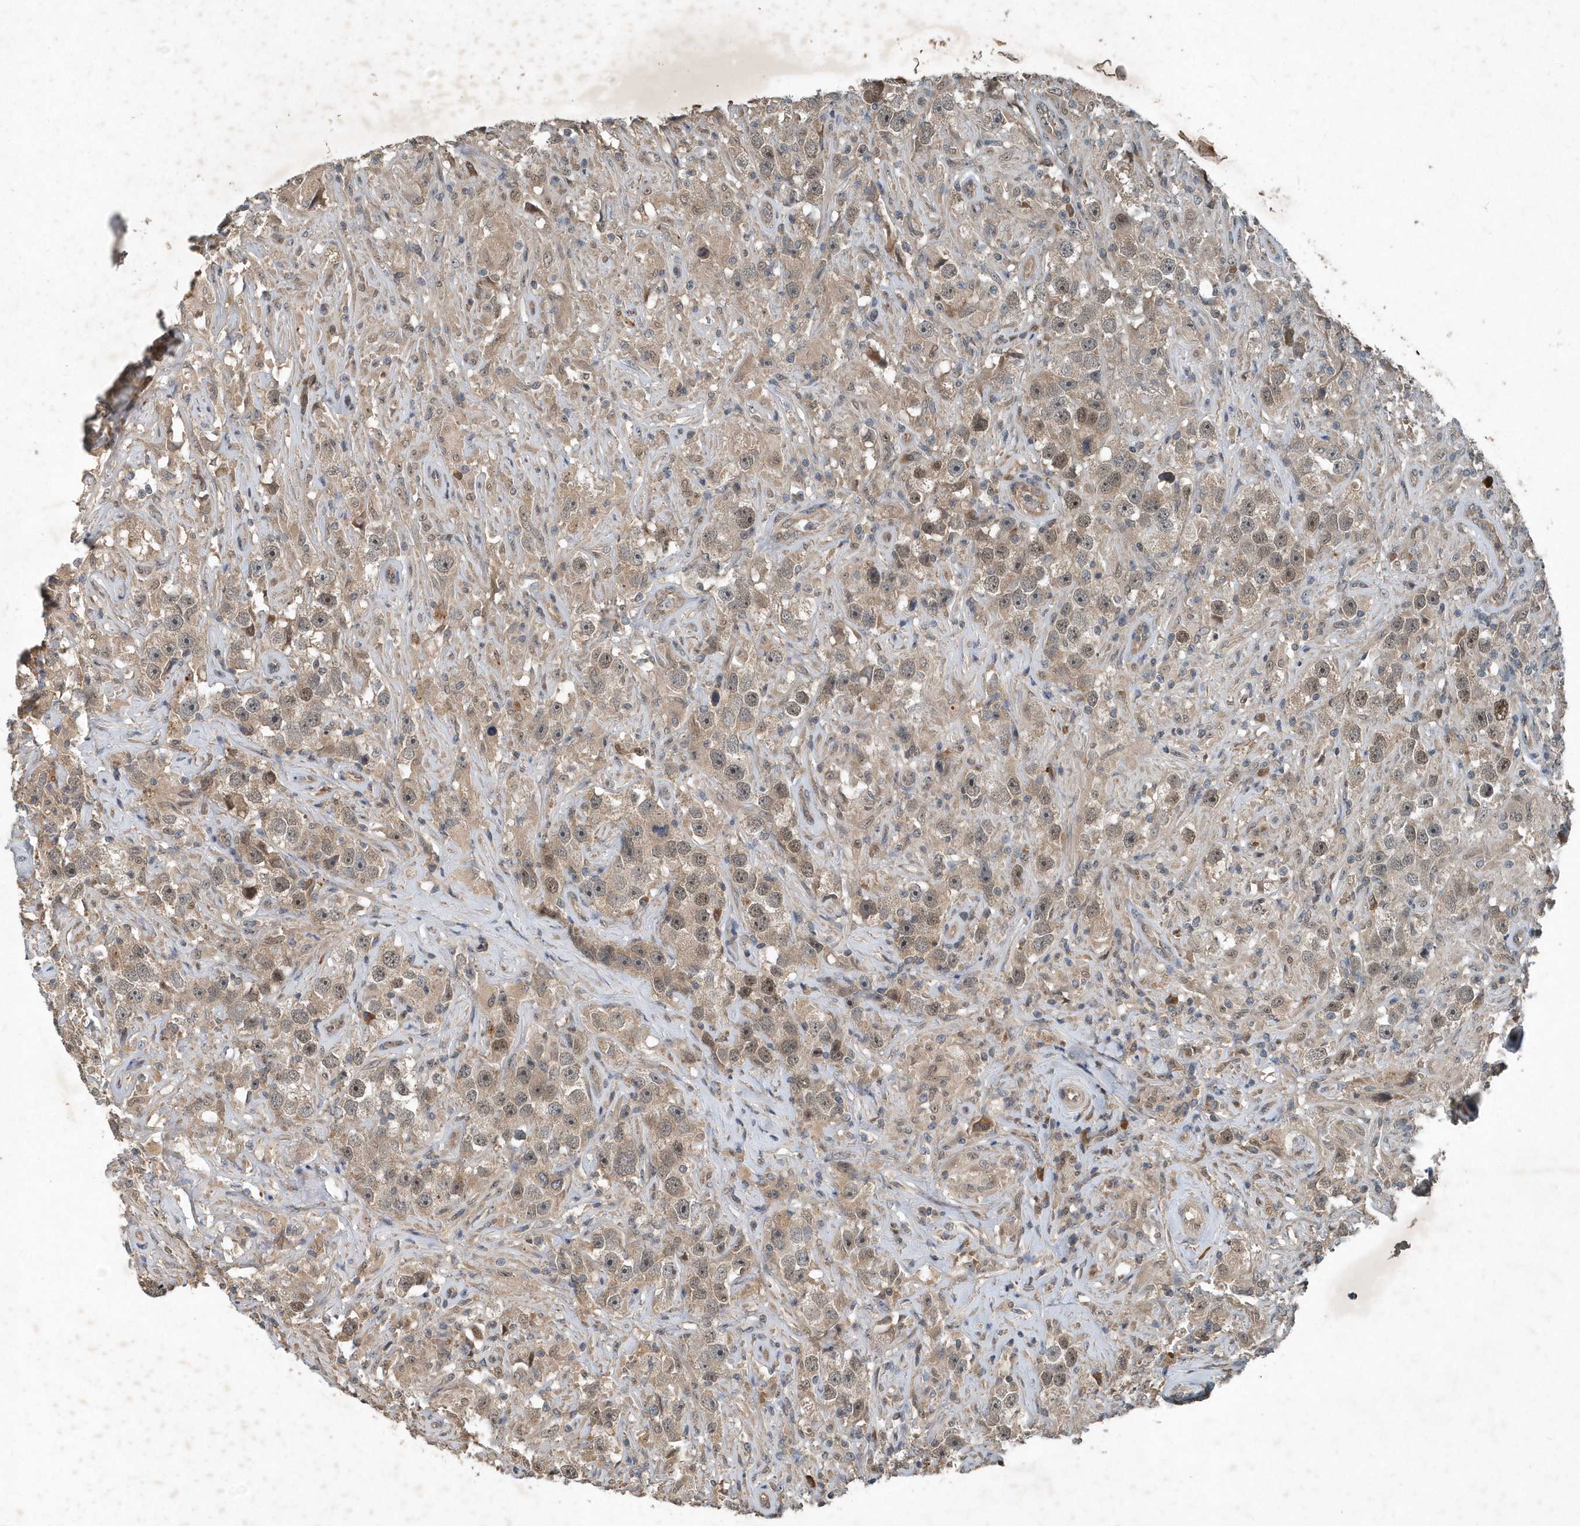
{"staining": {"intensity": "weak", "quantity": ">75%", "location": "cytoplasmic/membranous,nuclear"}, "tissue": "testis cancer", "cell_type": "Tumor cells", "image_type": "cancer", "snomed": [{"axis": "morphology", "description": "Seminoma, NOS"}, {"axis": "topography", "description": "Testis"}], "caption": "A low amount of weak cytoplasmic/membranous and nuclear expression is appreciated in approximately >75% of tumor cells in seminoma (testis) tissue.", "gene": "SCFD2", "patient": {"sex": "male", "age": 49}}